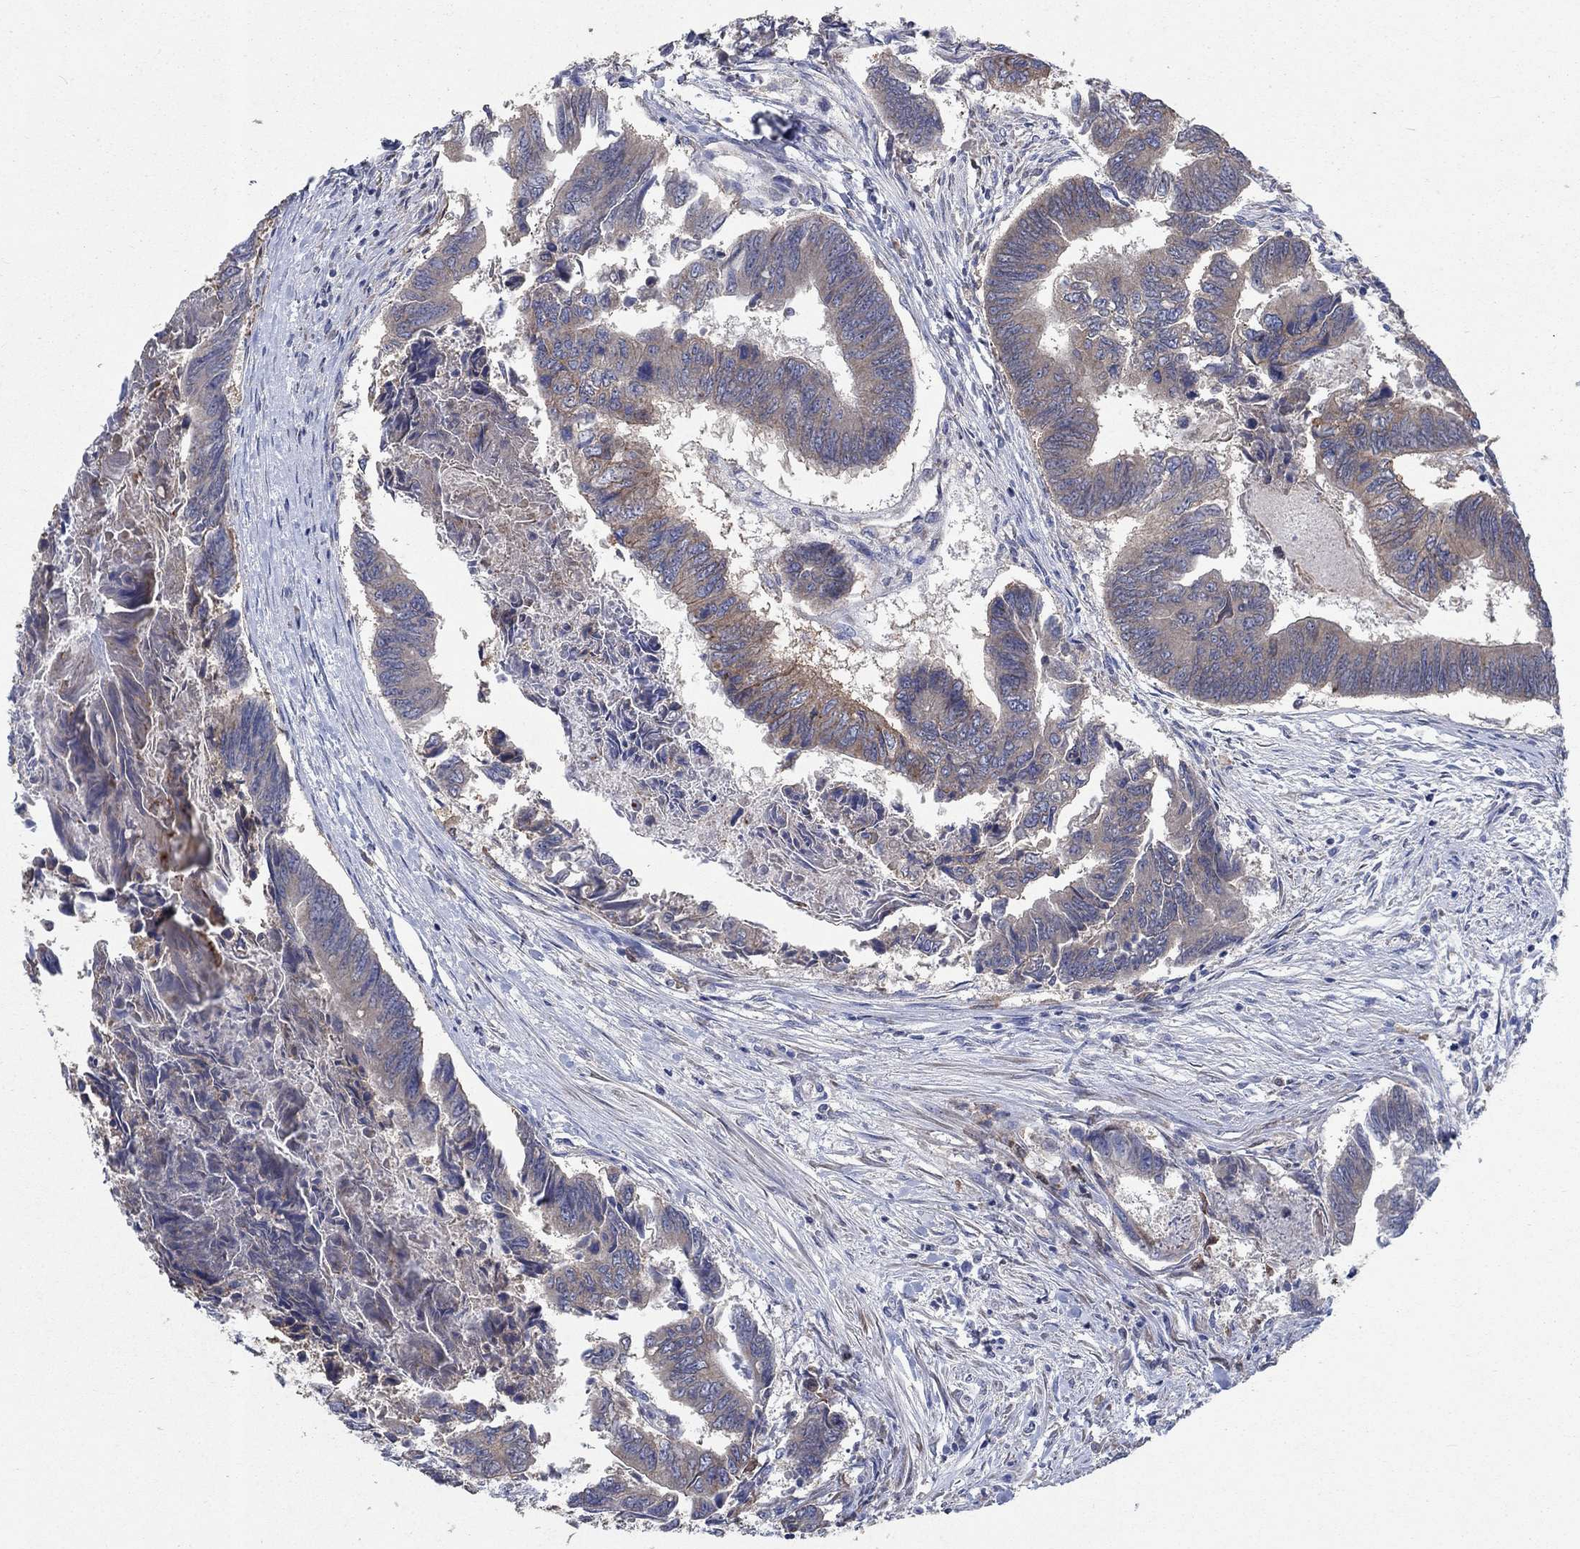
{"staining": {"intensity": "weak", "quantity": ">75%", "location": "cytoplasmic/membranous"}, "tissue": "colorectal cancer", "cell_type": "Tumor cells", "image_type": "cancer", "snomed": [{"axis": "morphology", "description": "Adenocarcinoma, NOS"}, {"axis": "topography", "description": "Colon"}], "caption": "Immunohistochemistry image of colorectal adenocarcinoma stained for a protein (brown), which shows low levels of weak cytoplasmic/membranous expression in about >75% of tumor cells.", "gene": "NCEH1", "patient": {"sex": "female", "age": 65}}